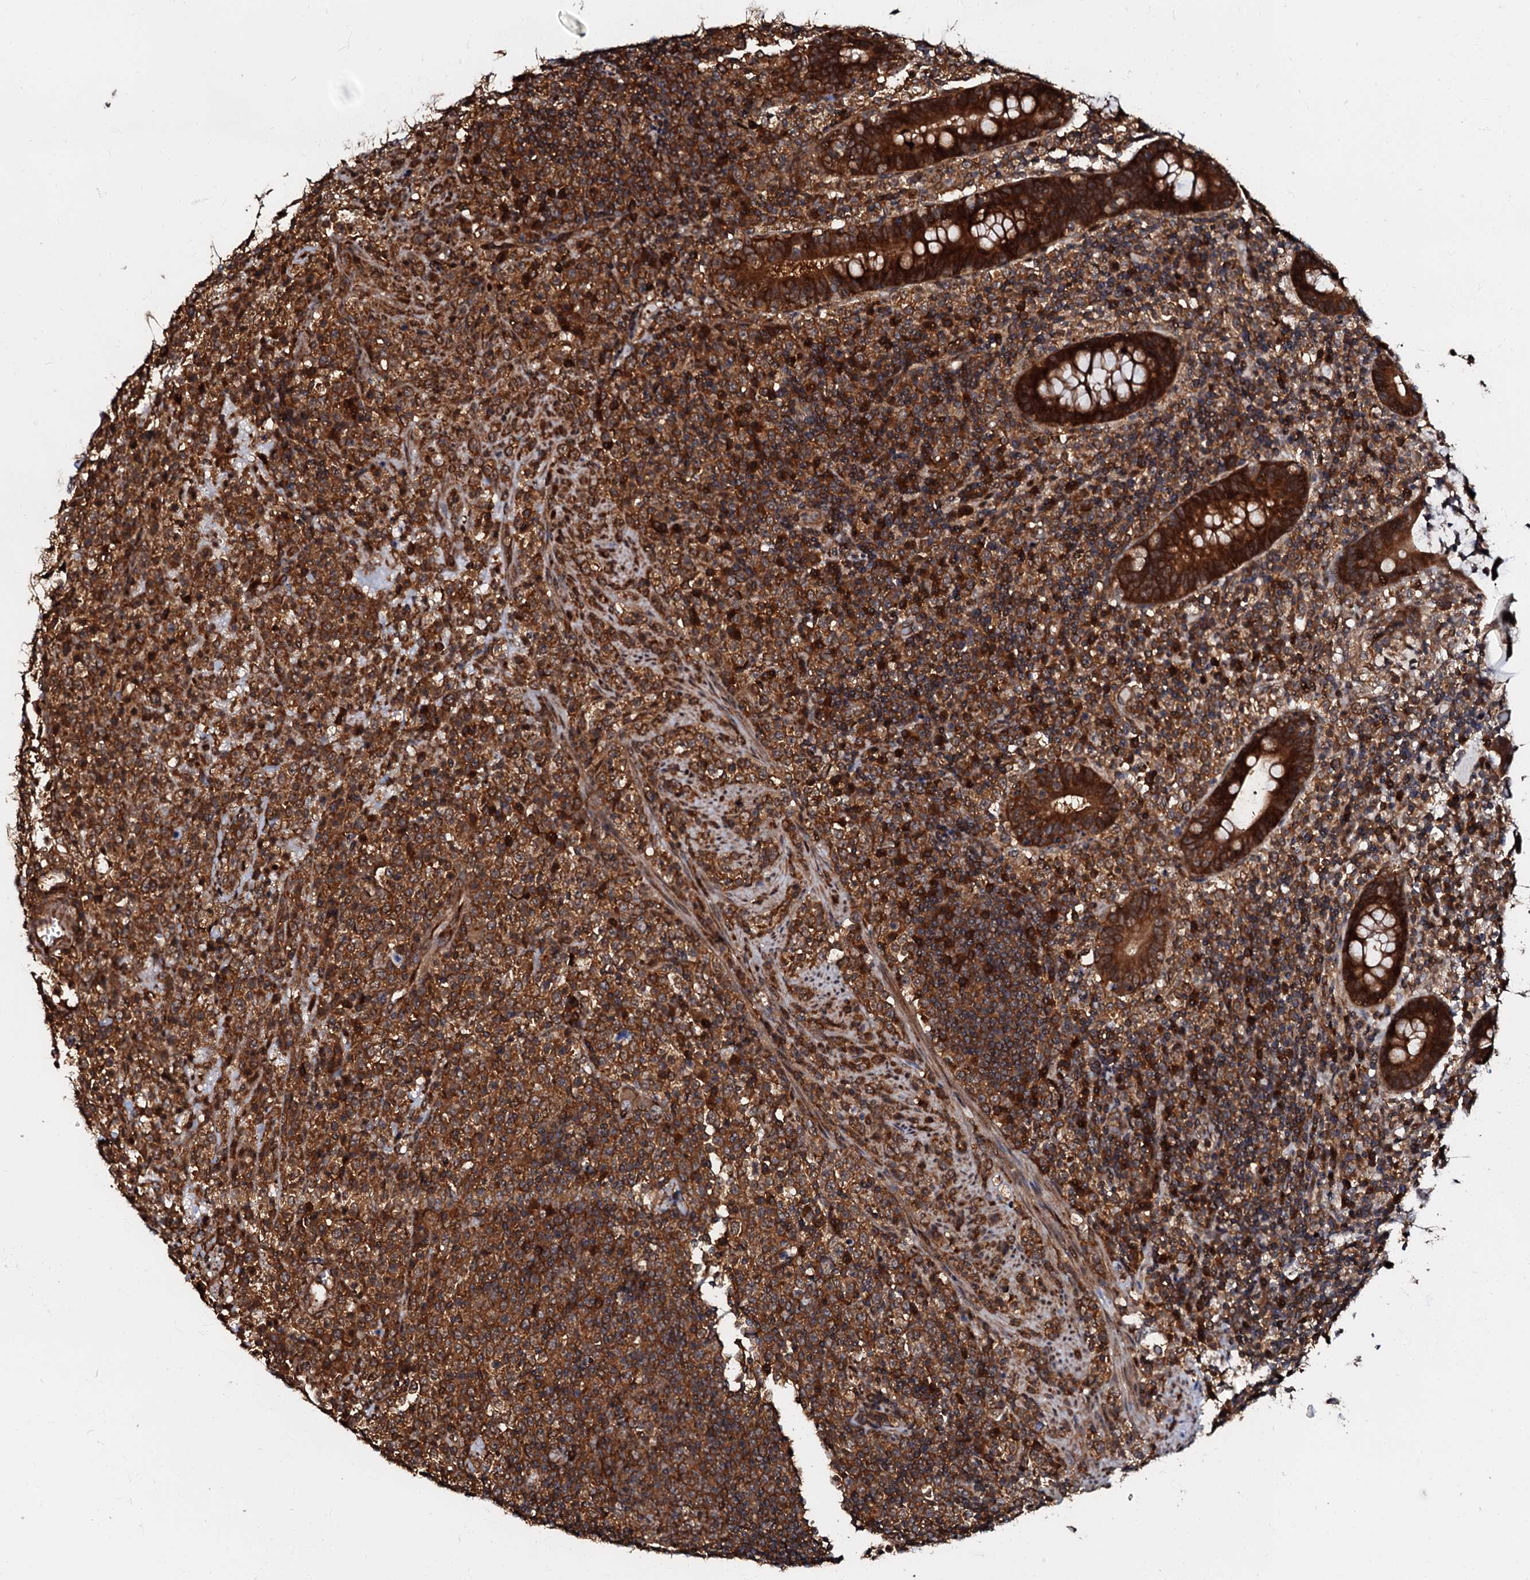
{"staining": {"intensity": "strong", "quantity": ">75%", "location": "cytoplasmic/membranous"}, "tissue": "lymphoma", "cell_type": "Tumor cells", "image_type": "cancer", "snomed": [{"axis": "morphology", "description": "Malignant lymphoma, non-Hodgkin's type, High grade"}, {"axis": "topography", "description": "Colon"}], "caption": "Immunohistochemistry histopathology image of malignant lymphoma, non-Hodgkin's type (high-grade) stained for a protein (brown), which displays high levels of strong cytoplasmic/membranous staining in about >75% of tumor cells.", "gene": "OSBP", "patient": {"sex": "female", "age": 53}}